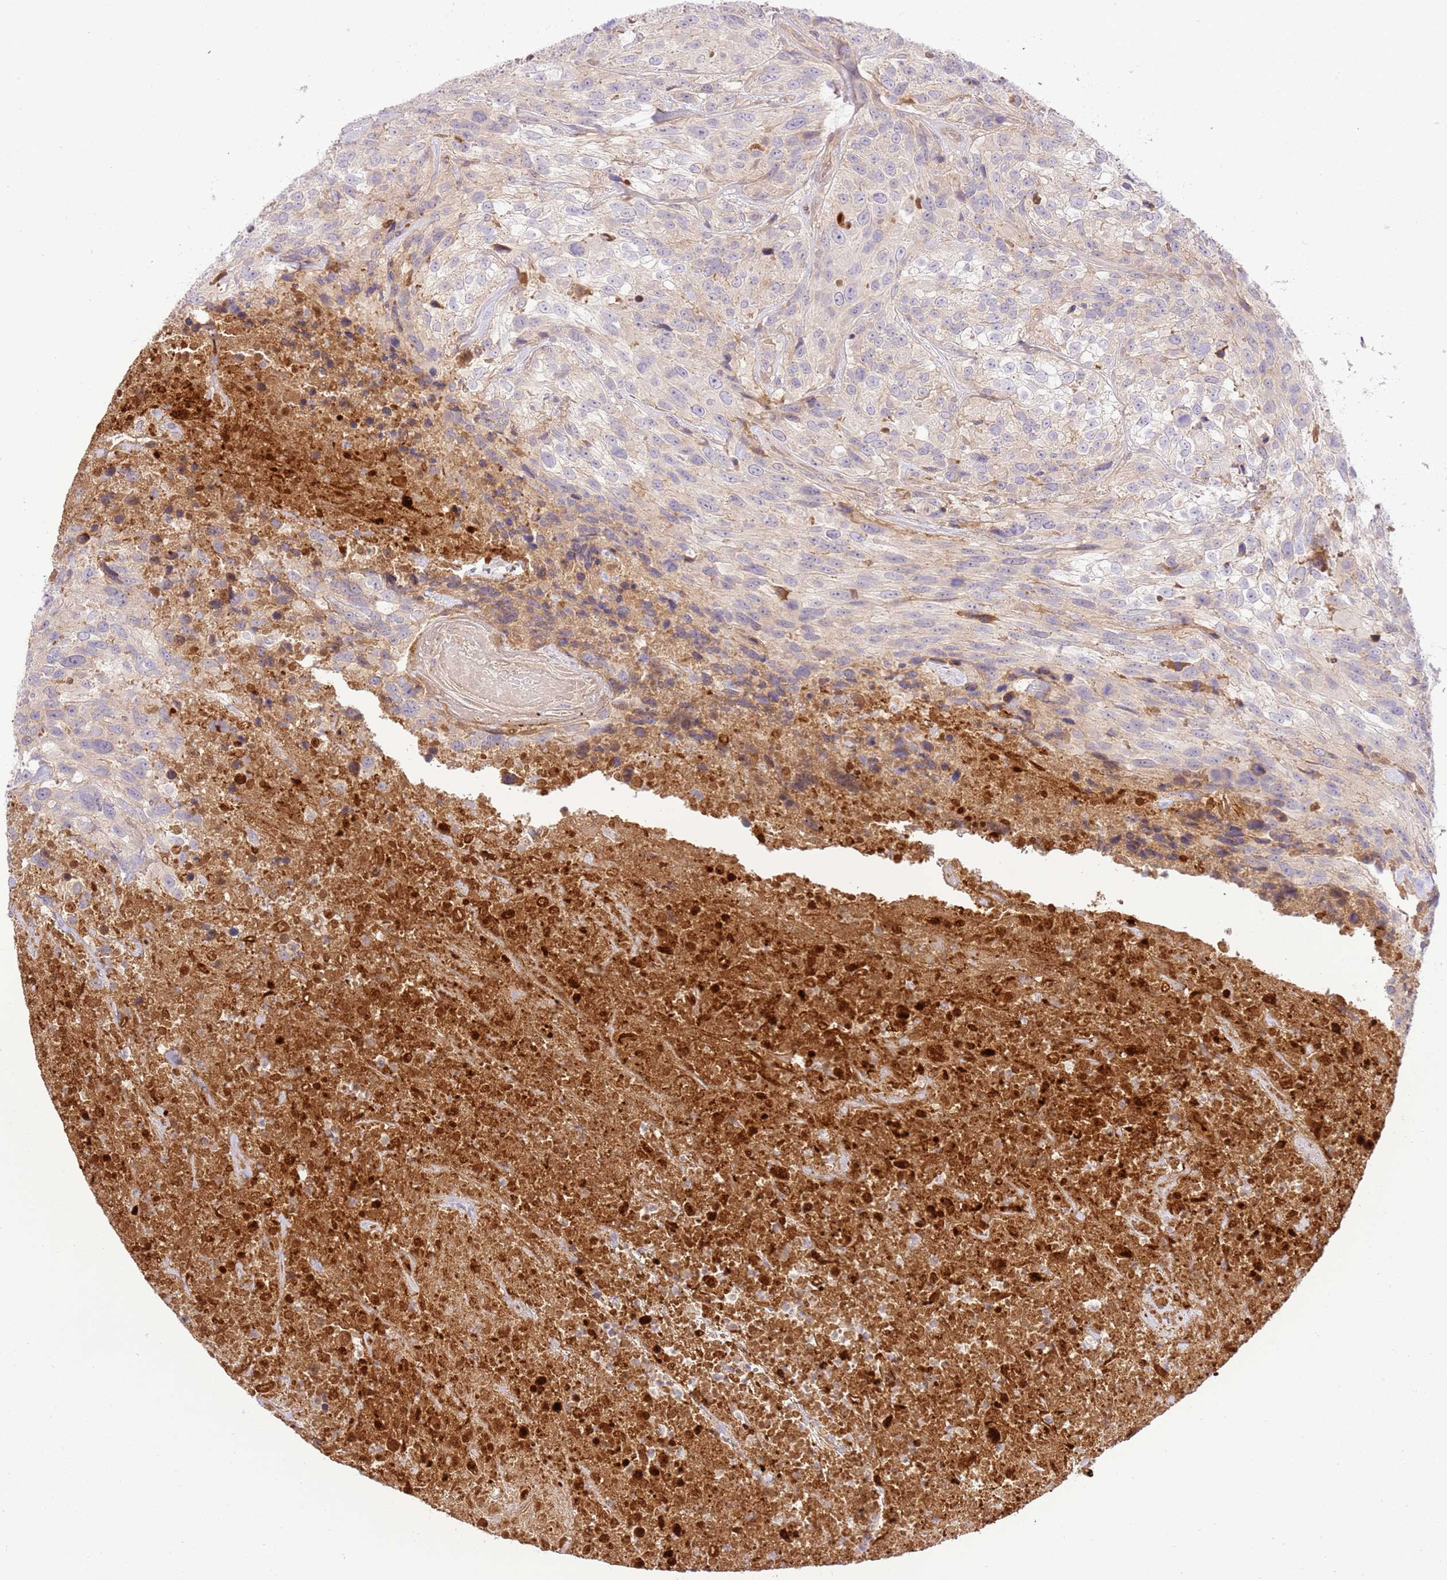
{"staining": {"intensity": "negative", "quantity": "none", "location": "none"}, "tissue": "urothelial cancer", "cell_type": "Tumor cells", "image_type": "cancer", "snomed": [{"axis": "morphology", "description": "Urothelial carcinoma, High grade"}, {"axis": "topography", "description": "Urinary bladder"}], "caption": "Immunohistochemistry (IHC) micrograph of neoplastic tissue: urothelial cancer stained with DAB displays no significant protein positivity in tumor cells.", "gene": "C8G", "patient": {"sex": "female", "age": 70}}